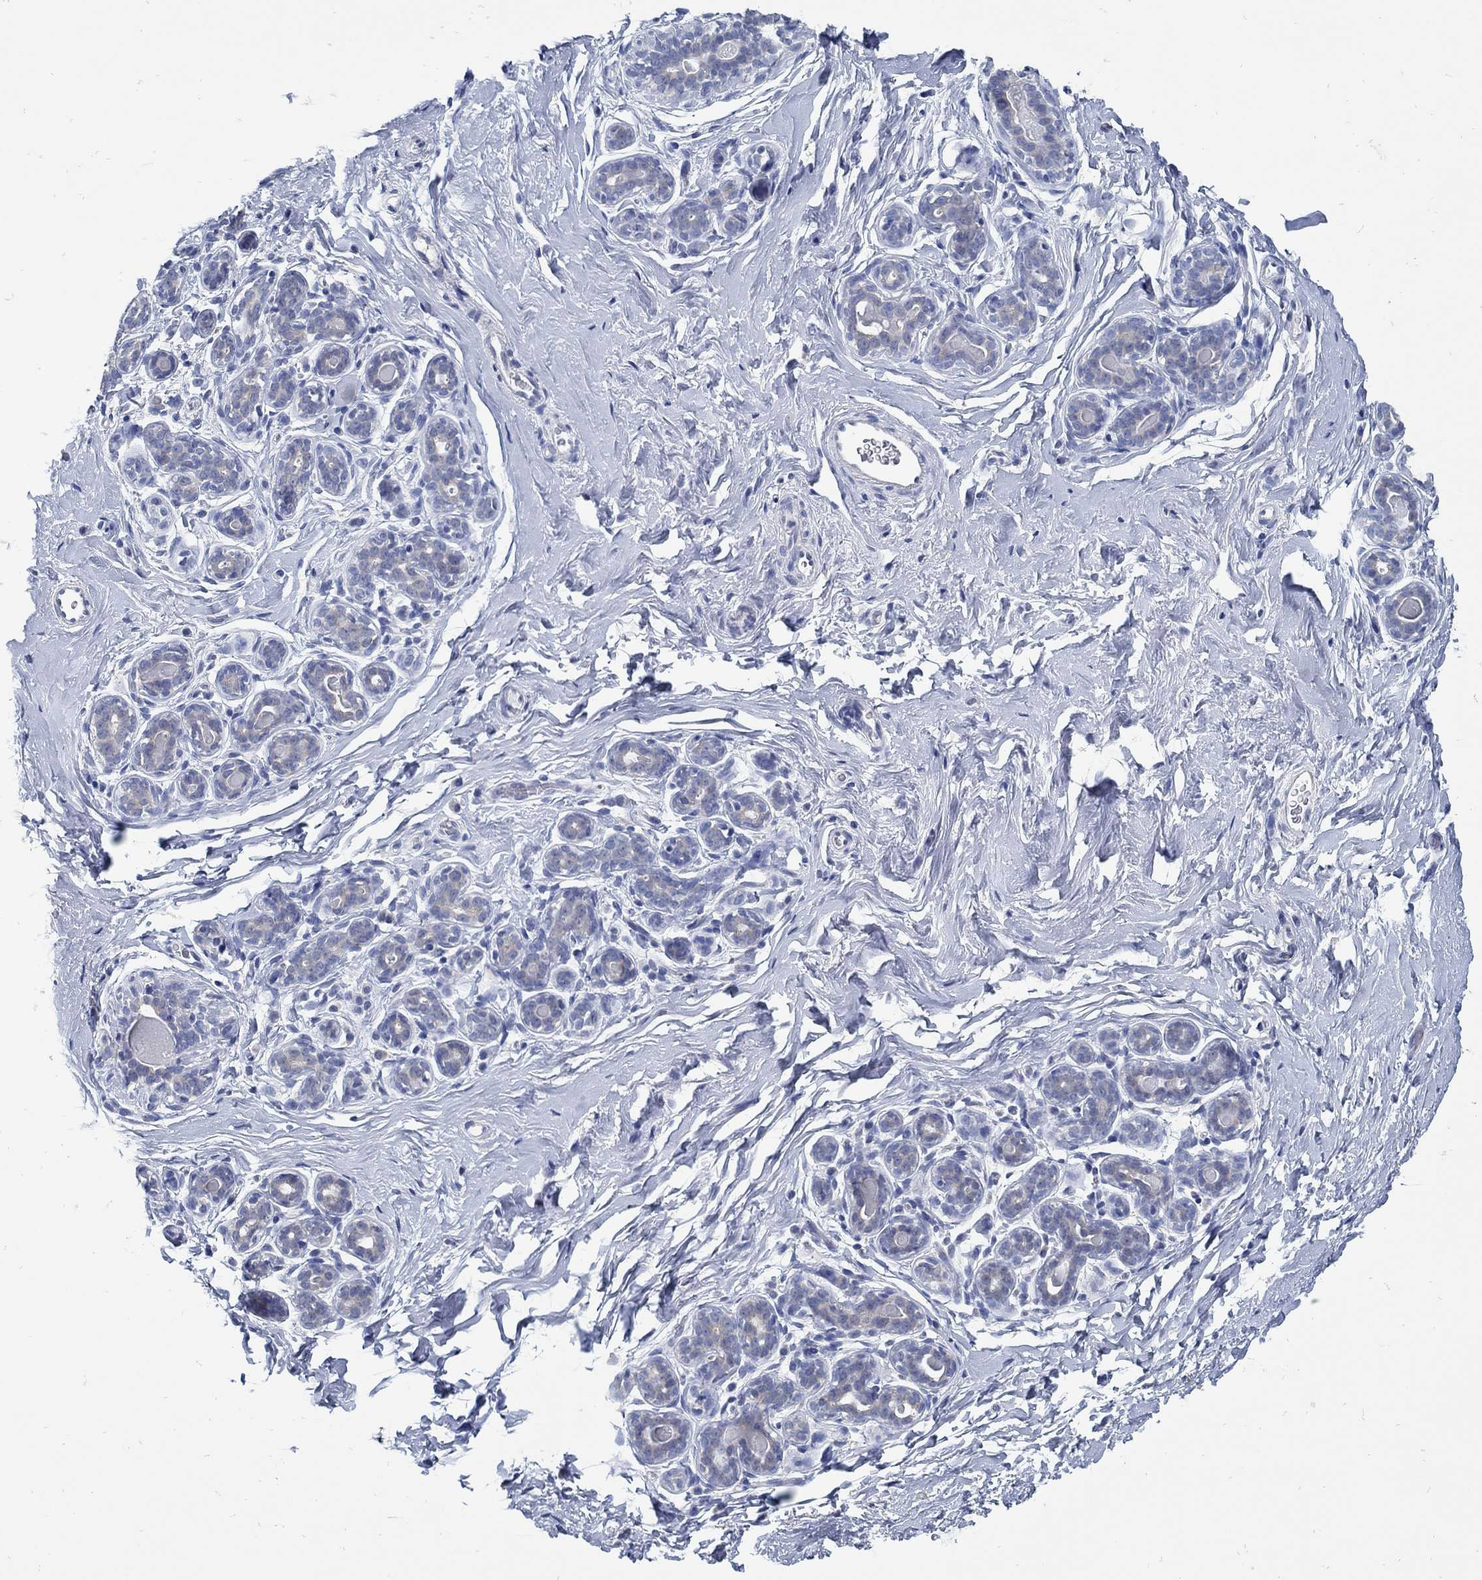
{"staining": {"intensity": "negative", "quantity": "none", "location": "none"}, "tissue": "breast", "cell_type": "Adipocytes", "image_type": "normal", "snomed": [{"axis": "morphology", "description": "Normal tissue, NOS"}, {"axis": "topography", "description": "Skin"}, {"axis": "topography", "description": "Breast"}], "caption": "Adipocytes are negative for protein expression in normal human breast.", "gene": "ZFAND4", "patient": {"sex": "female", "age": 43}}